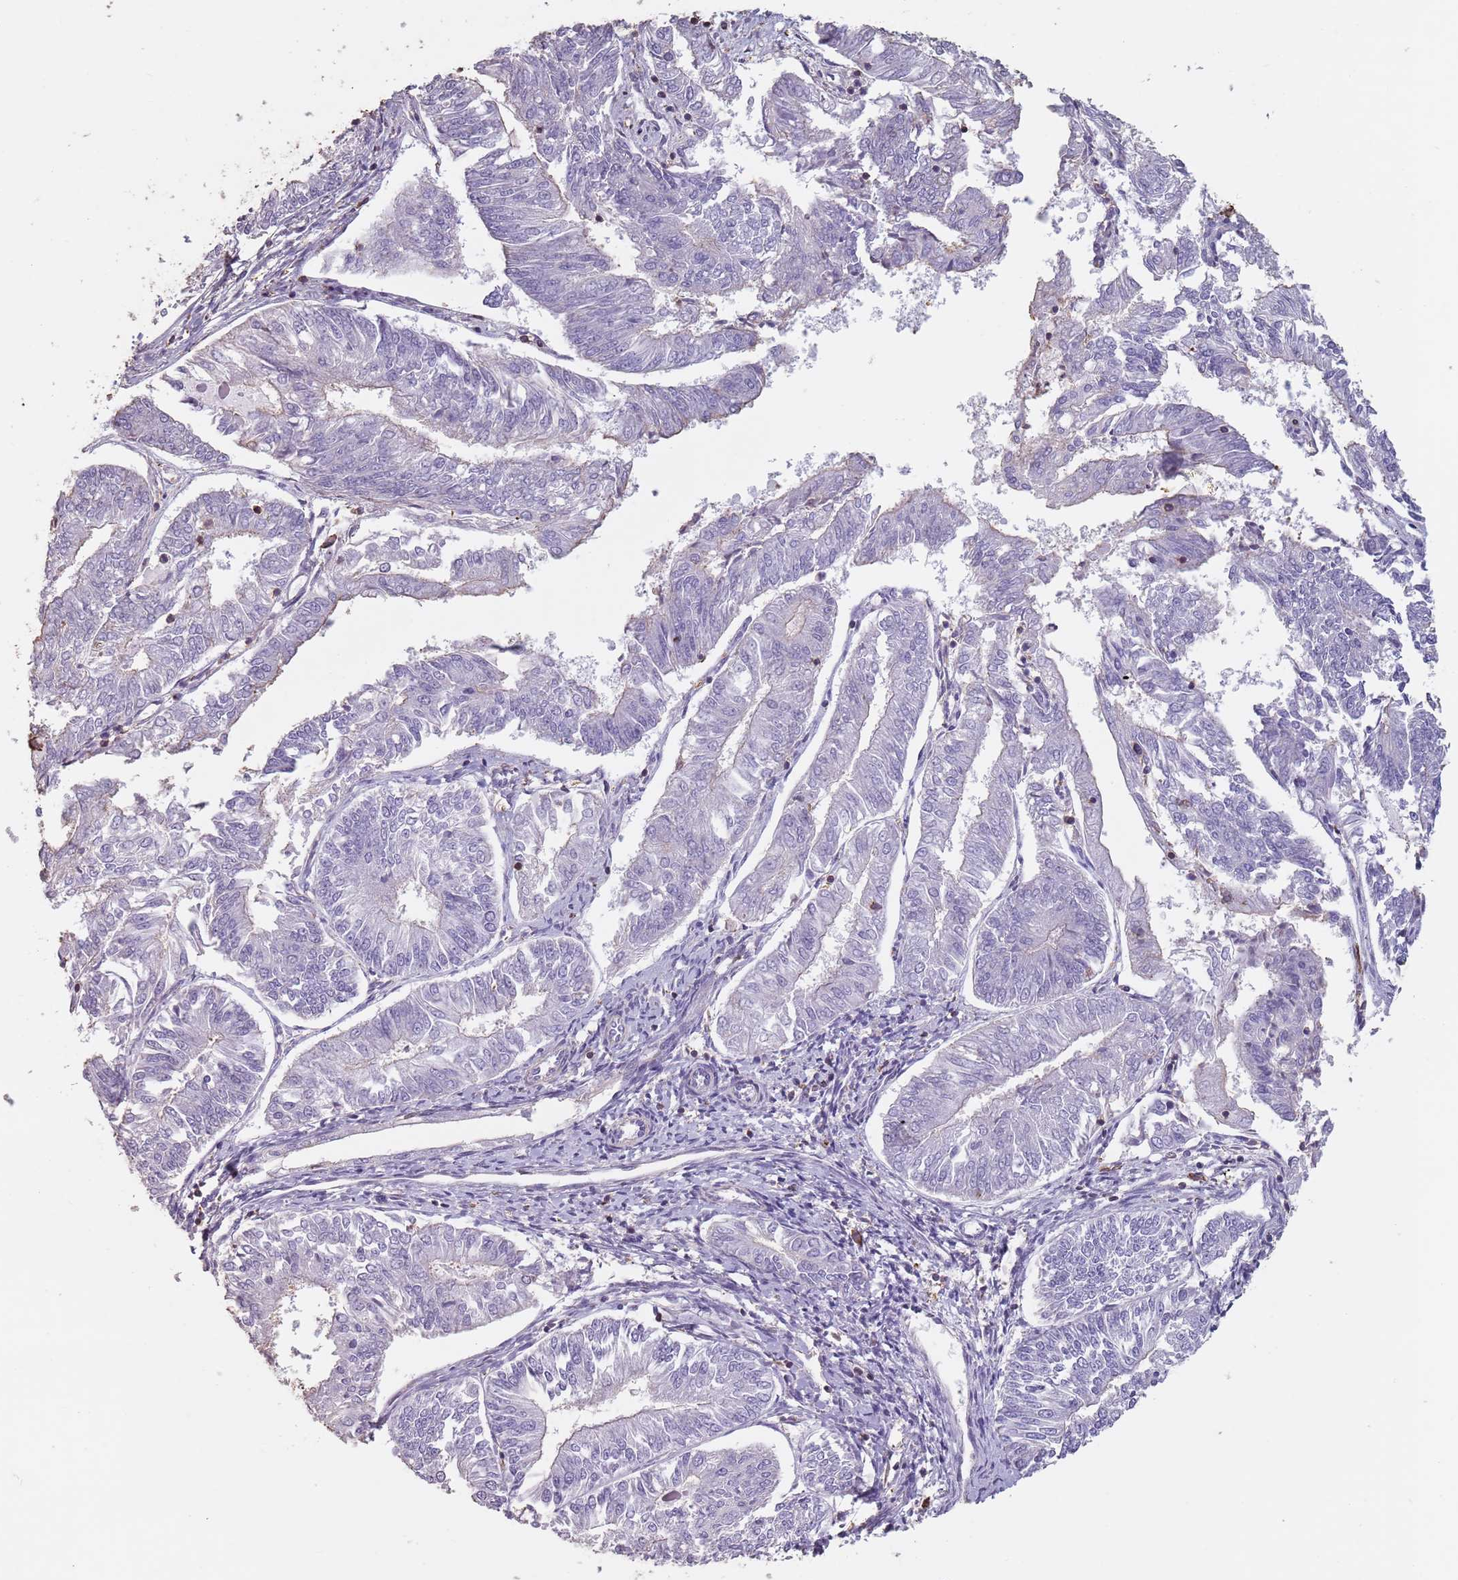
{"staining": {"intensity": "negative", "quantity": "none", "location": "none"}, "tissue": "endometrial cancer", "cell_type": "Tumor cells", "image_type": "cancer", "snomed": [{"axis": "morphology", "description": "Adenocarcinoma, NOS"}, {"axis": "topography", "description": "Endometrium"}], "caption": "There is no significant expression in tumor cells of endometrial adenocarcinoma.", "gene": "SUN5", "patient": {"sex": "female", "age": 58}}